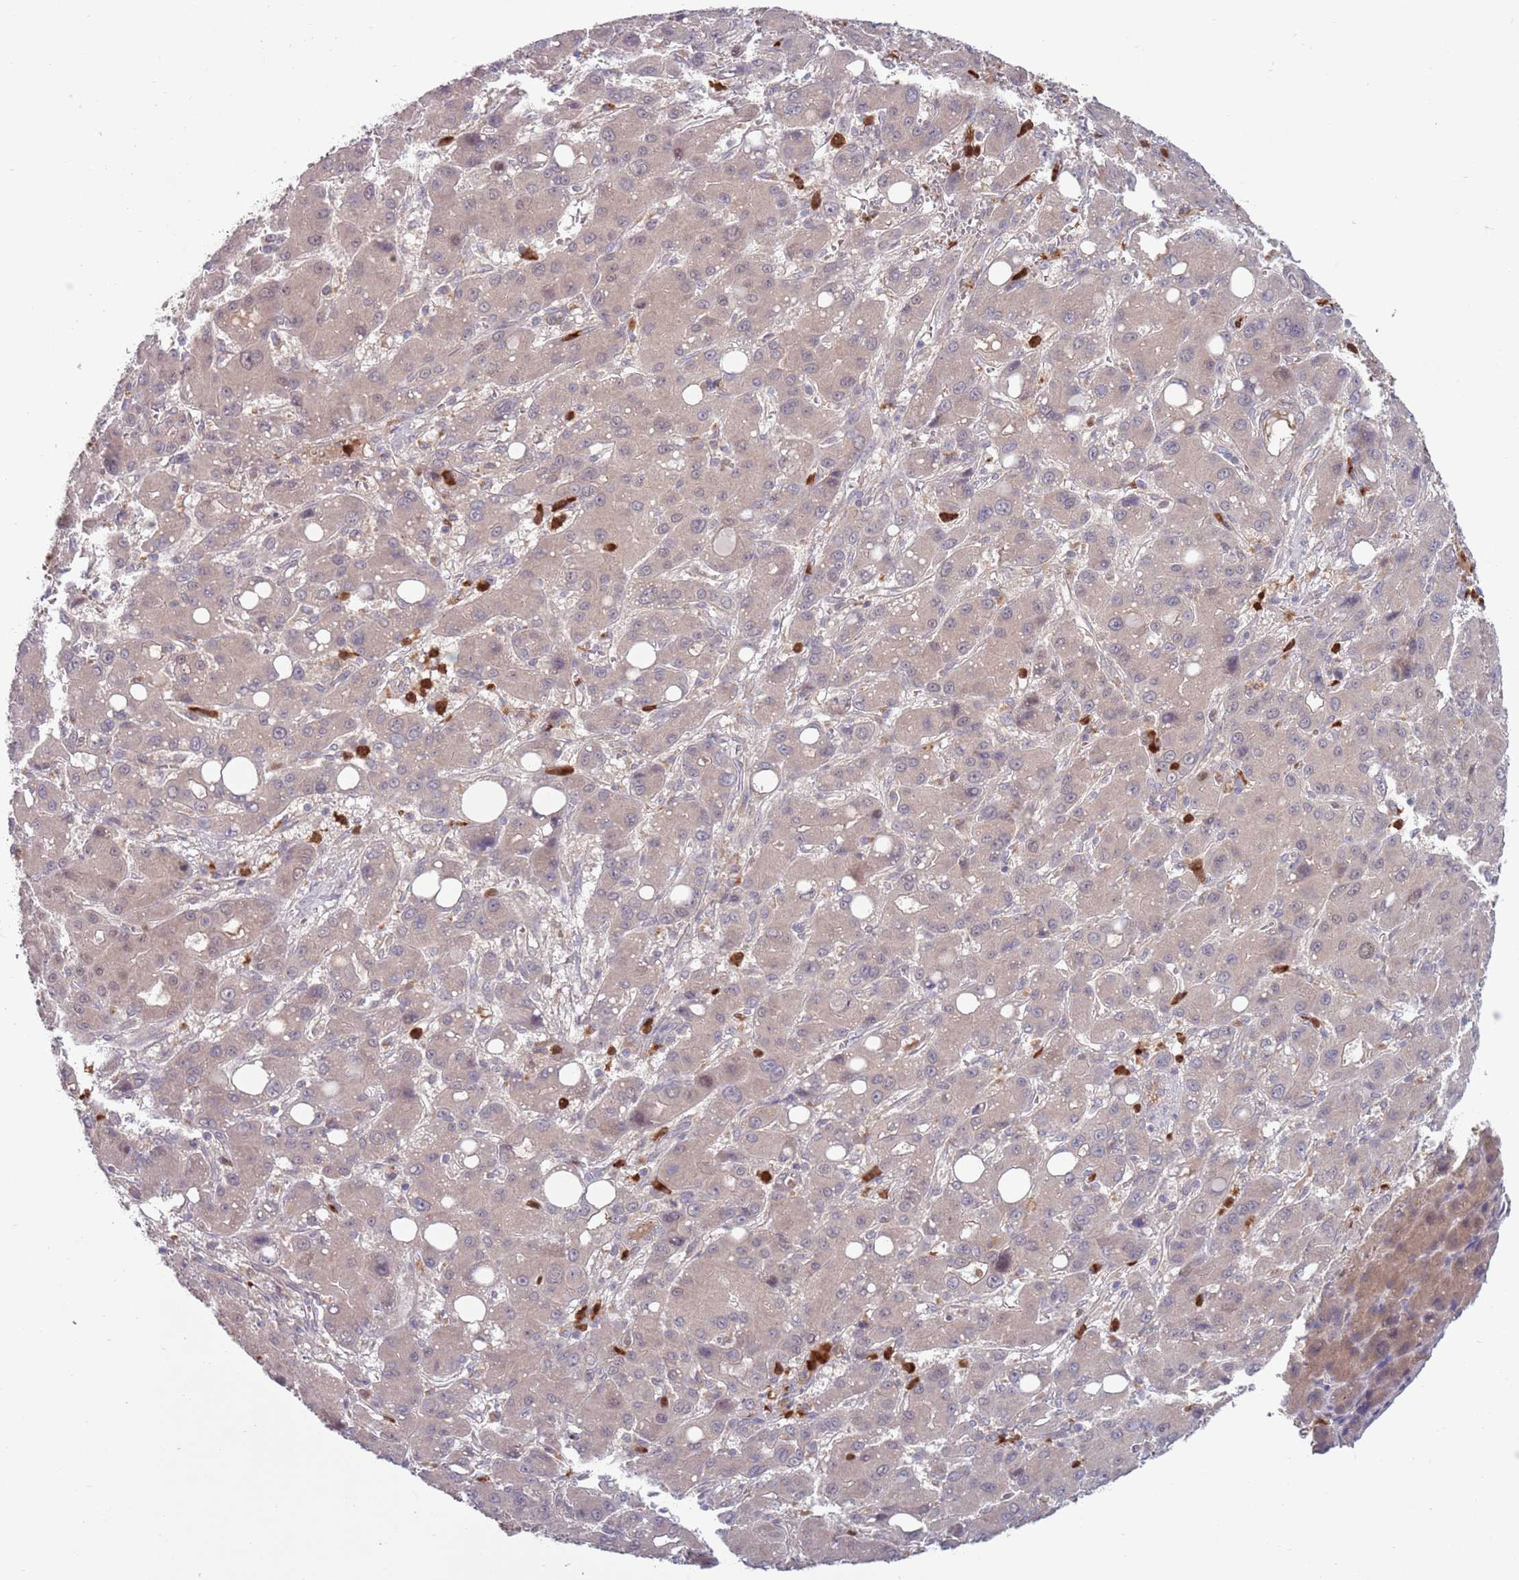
{"staining": {"intensity": "negative", "quantity": "none", "location": "none"}, "tissue": "liver cancer", "cell_type": "Tumor cells", "image_type": "cancer", "snomed": [{"axis": "morphology", "description": "Carcinoma, Hepatocellular, NOS"}, {"axis": "topography", "description": "Liver"}], "caption": "Immunohistochemical staining of liver cancer (hepatocellular carcinoma) displays no significant expression in tumor cells.", "gene": "TYW1", "patient": {"sex": "male", "age": 55}}